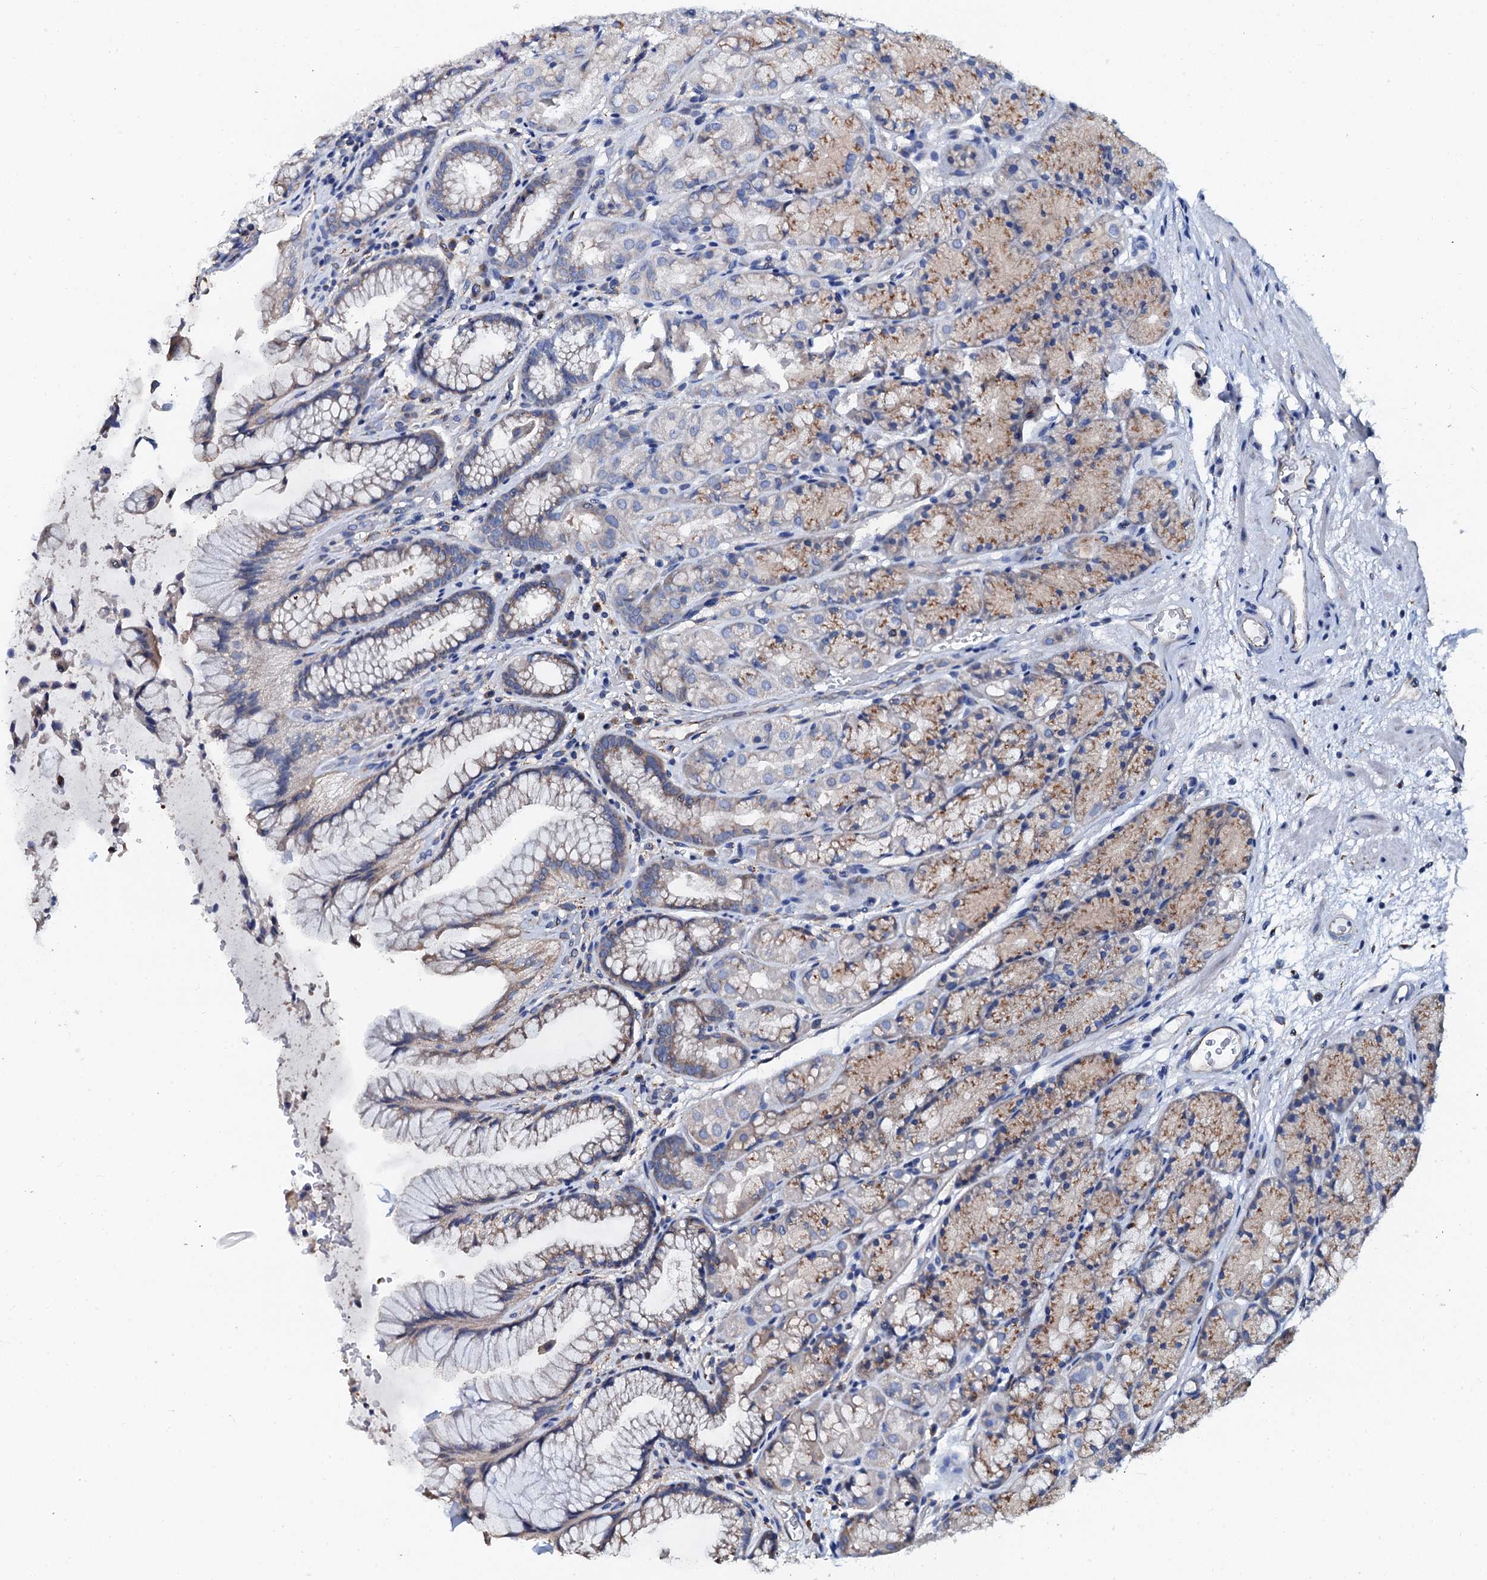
{"staining": {"intensity": "moderate", "quantity": "<25%", "location": "cytoplasmic/membranous"}, "tissue": "stomach", "cell_type": "Glandular cells", "image_type": "normal", "snomed": [{"axis": "morphology", "description": "Normal tissue, NOS"}, {"axis": "topography", "description": "Stomach"}], "caption": "Unremarkable stomach demonstrates moderate cytoplasmic/membranous staining in about <25% of glandular cells The staining was performed using DAB, with brown indicating positive protein expression. Nuclei are stained blue with hematoxylin..", "gene": "AKAP3", "patient": {"sex": "male", "age": 63}}